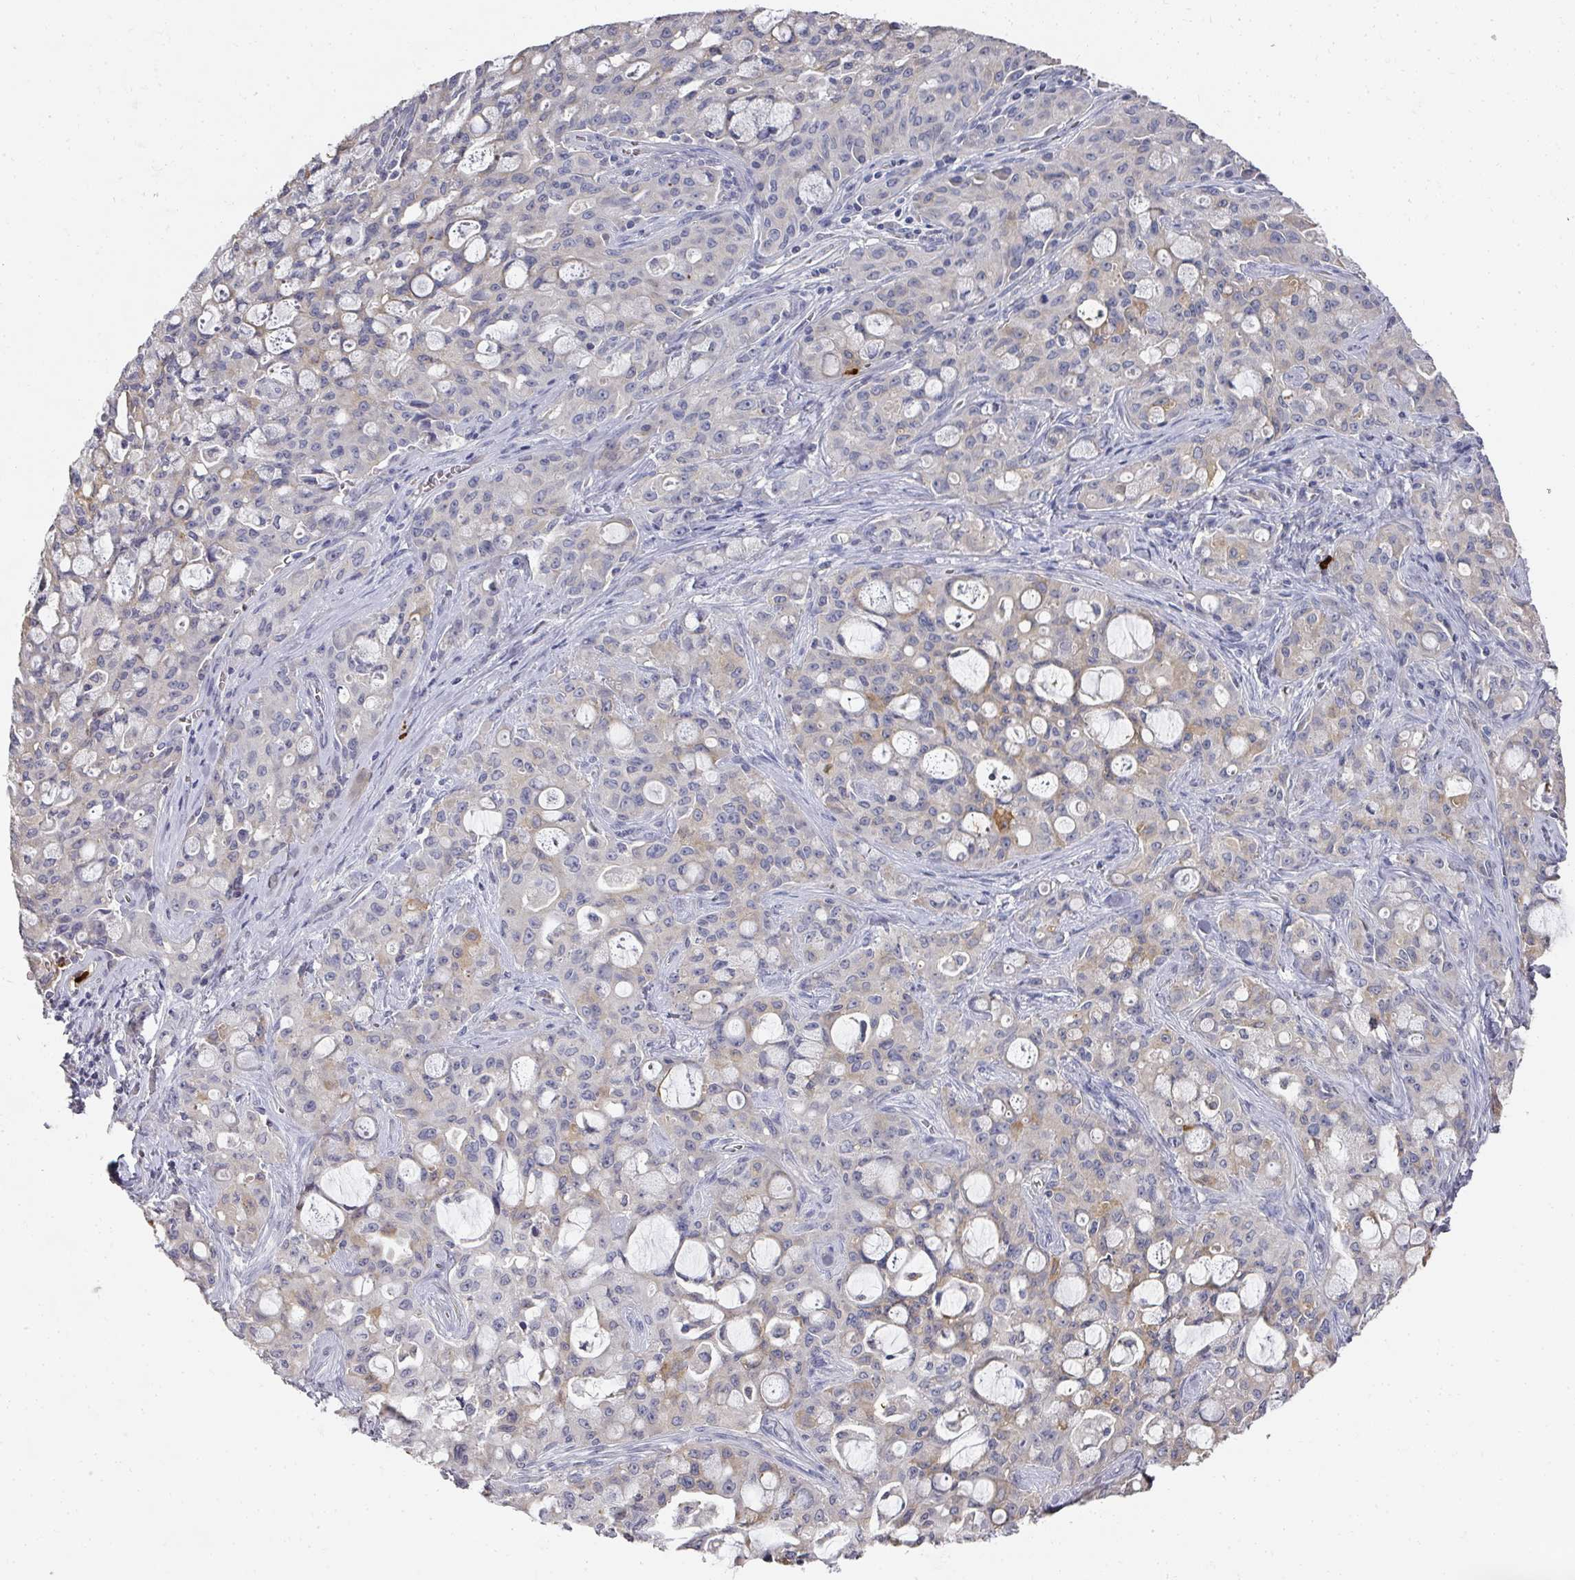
{"staining": {"intensity": "weak", "quantity": "25%-75%", "location": "cytoplasmic/membranous"}, "tissue": "lung cancer", "cell_type": "Tumor cells", "image_type": "cancer", "snomed": [{"axis": "morphology", "description": "Adenocarcinoma, NOS"}, {"axis": "topography", "description": "Lung"}], "caption": "Weak cytoplasmic/membranous protein staining is identified in about 25%-75% of tumor cells in lung adenocarcinoma. Immunohistochemistry (ihc) stains the protein of interest in brown and the nuclei are stained blue.", "gene": "CAMP", "patient": {"sex": "female", "age": 44}}